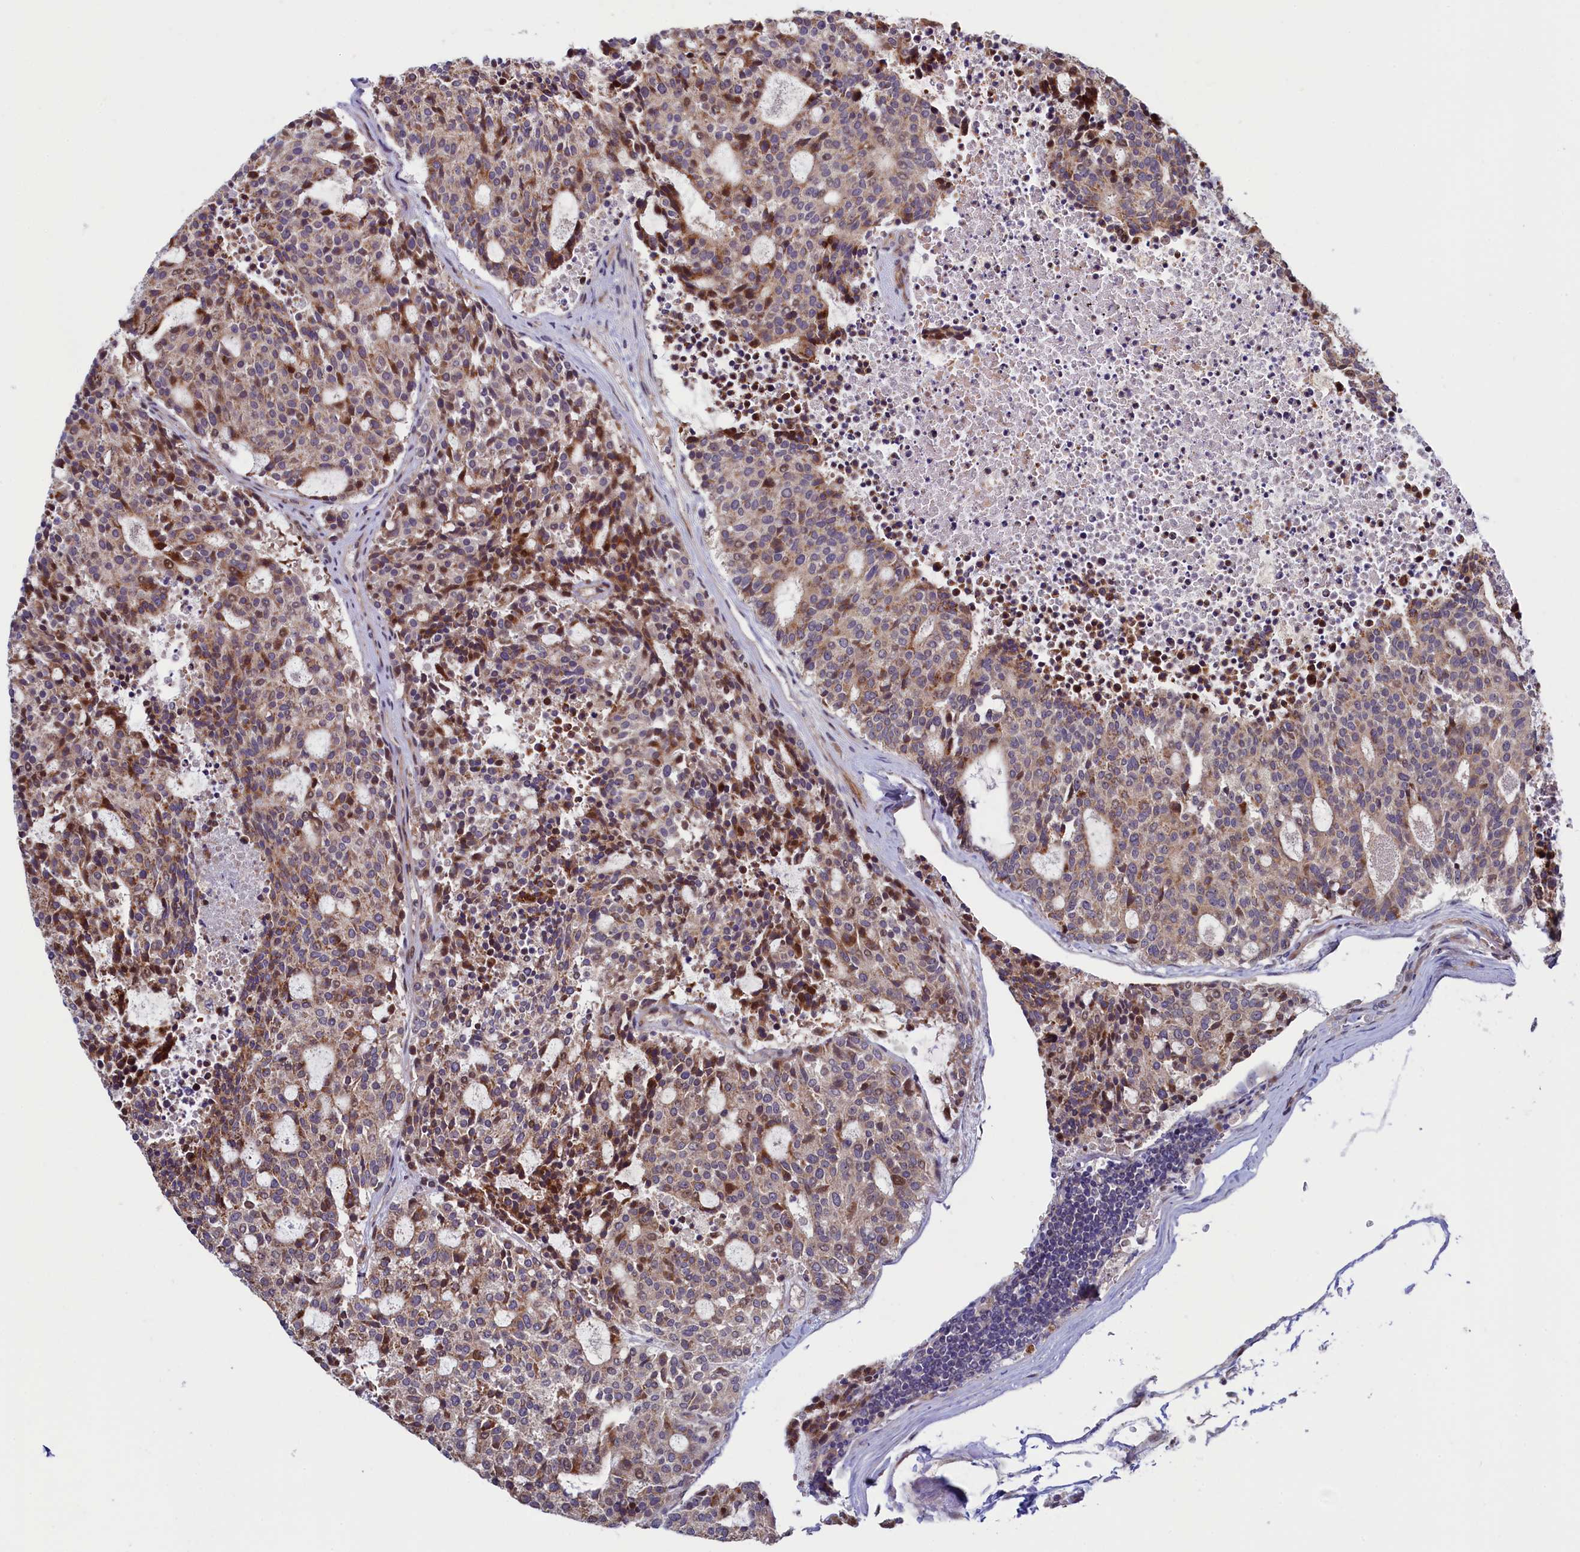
{"staining": {"intensity": "moderate", "quantity": ">75%", "location": "cytoplasmic/membranous"}, "tissue": "carcinoid", "cell_type": "Tumor cells", "image_type": "cancer", "snomed": [{"axis": "morphology", "description": "Carcinoid, malignant, NOS"}, {"axis": "topography", "description": "Pancreas"}], "caption": "IHC of human carcinoid (malignant) reveals medium levels of moderate cytoplasmic/membranous expression in approximately >75% of tumor cells.", "gene": "PIK3C3", "patient": {"sex": "female", "age": 54}}